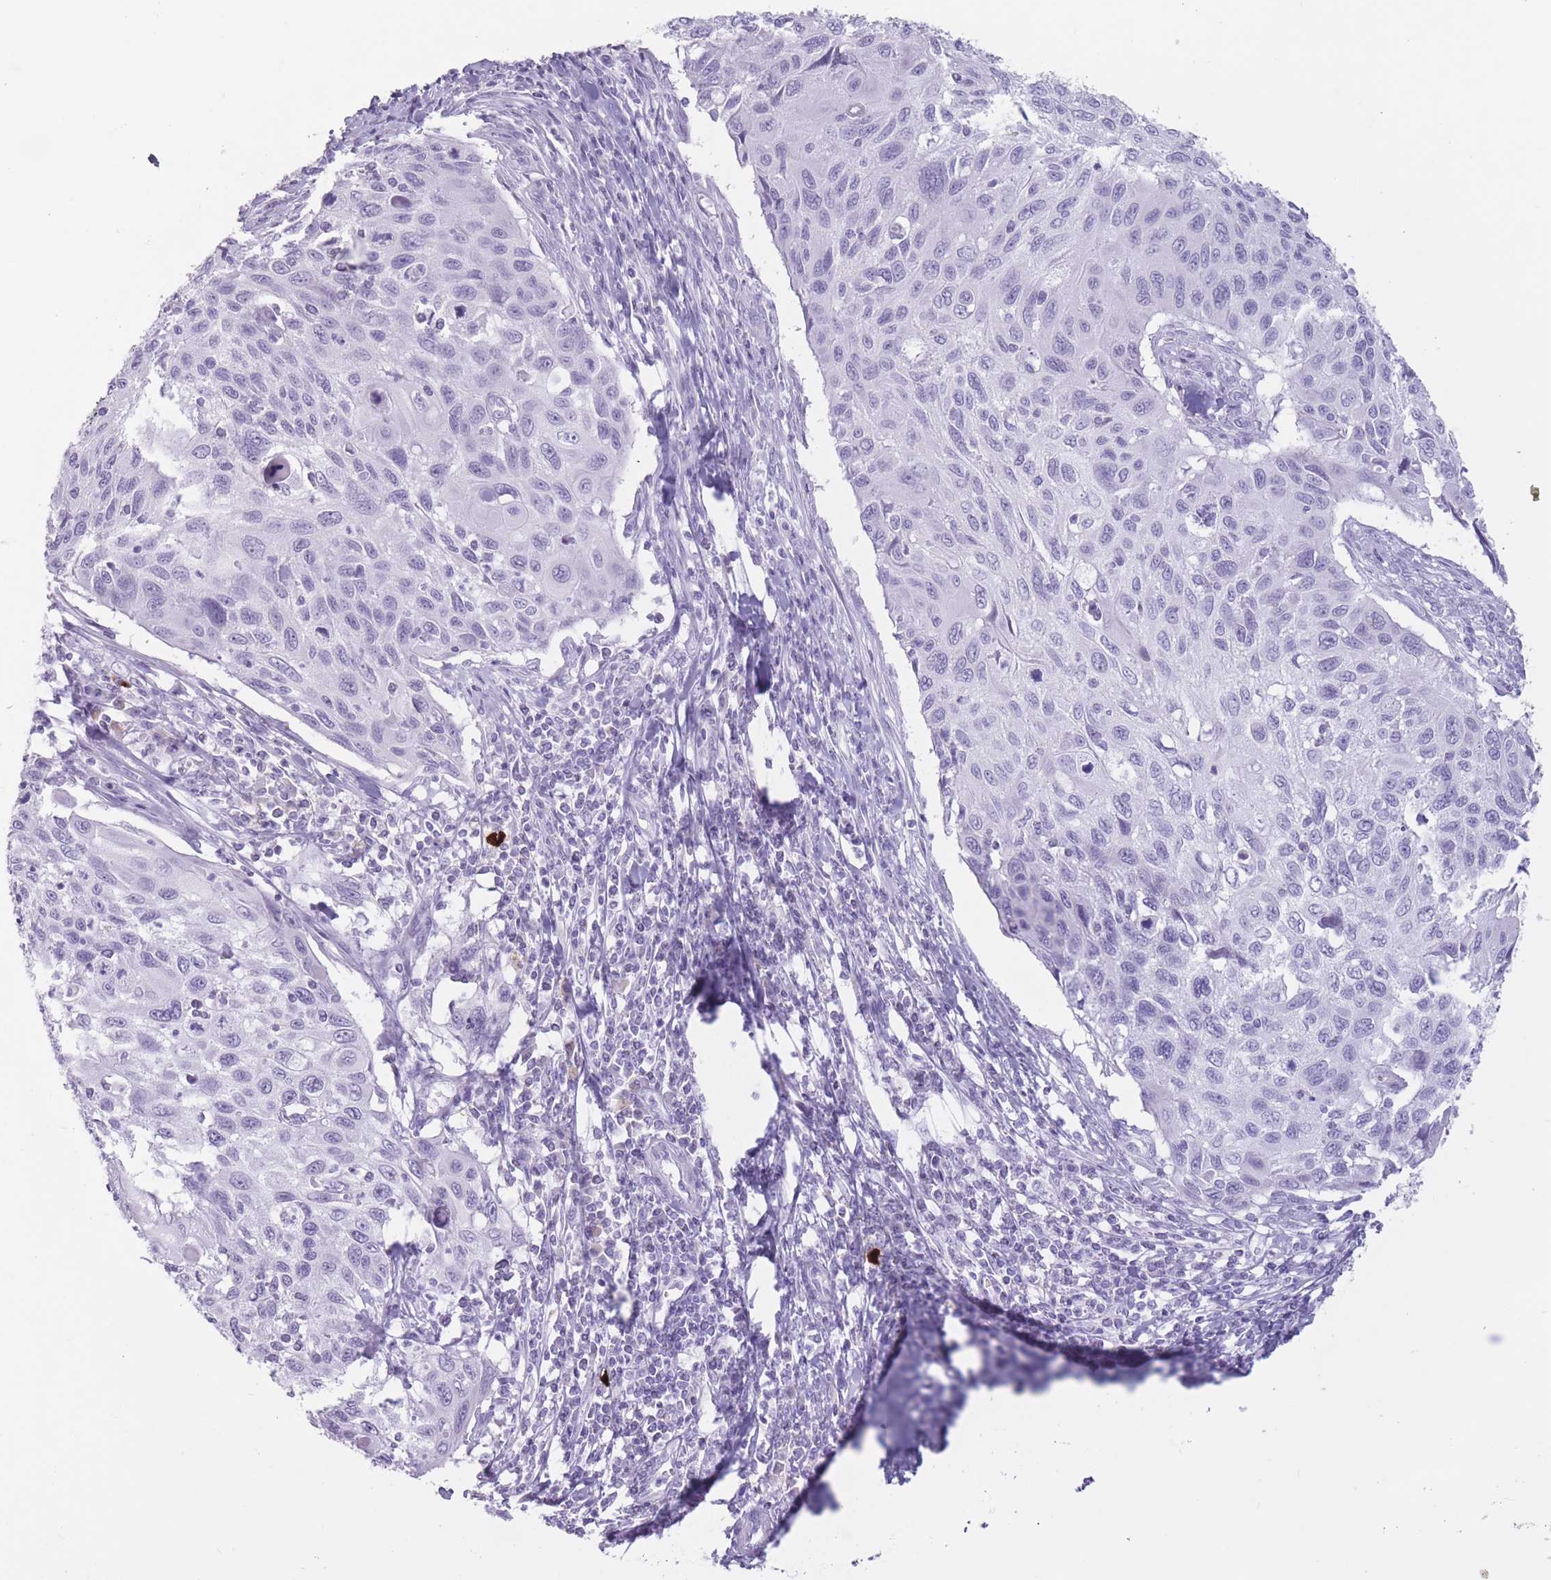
{"staining": {"intensity": "negative", "quantity": "none", "location": "none"}, "tissue": "cervical cancer", "cell_type": "Tumor cells", "image_type": "cancer", "snomed": [{"axis": "morphology", "description": "Squamous cell carcinoma, NOS"}, {"axis": "topography", "description": "Cervix"}], "caption": "Tumor cells show no significant protein staining in squamous cell carcinoma (cervical).", "gene": "PNMA3", "patient": {"sex": "female", "age": 70}}